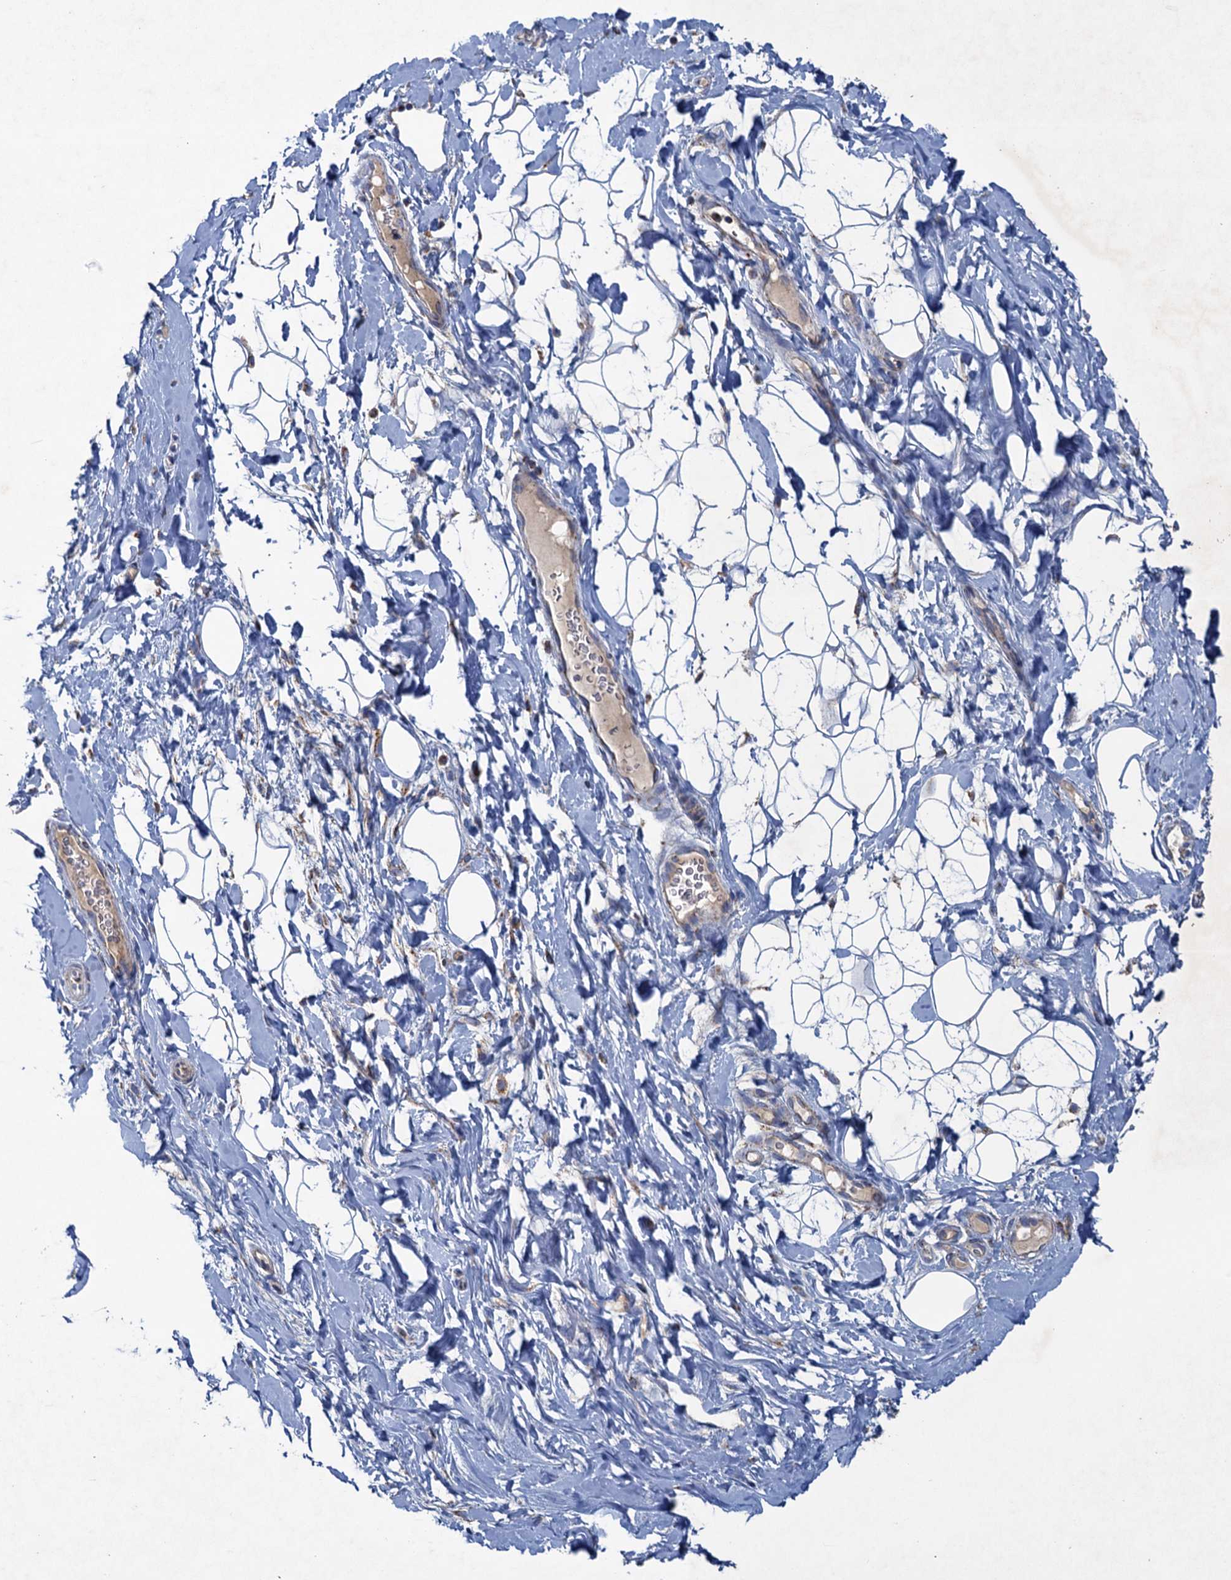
{"staining": {"intensity": "moderate", "quantity": "25%-75%", "location": "cytoplasmic/membranous"}, "tissue": "adipose tissue", "cell_type": "Adipocytes", "image_type": "normal", "snomed": [{"axis": "morphology", "description": "Normal tissue, NOS"}, {"axis": "topography", "description": "Breast"}], "caption": "Normal adipose tissue was stained to show a protein in brown. There is medium levels of moderate cytoplasmic/membranous positivity in approximately 25%-75% of adipocytes.", "gene": "GTPBP3", "patient": {"sex": "female", "age": 26}}